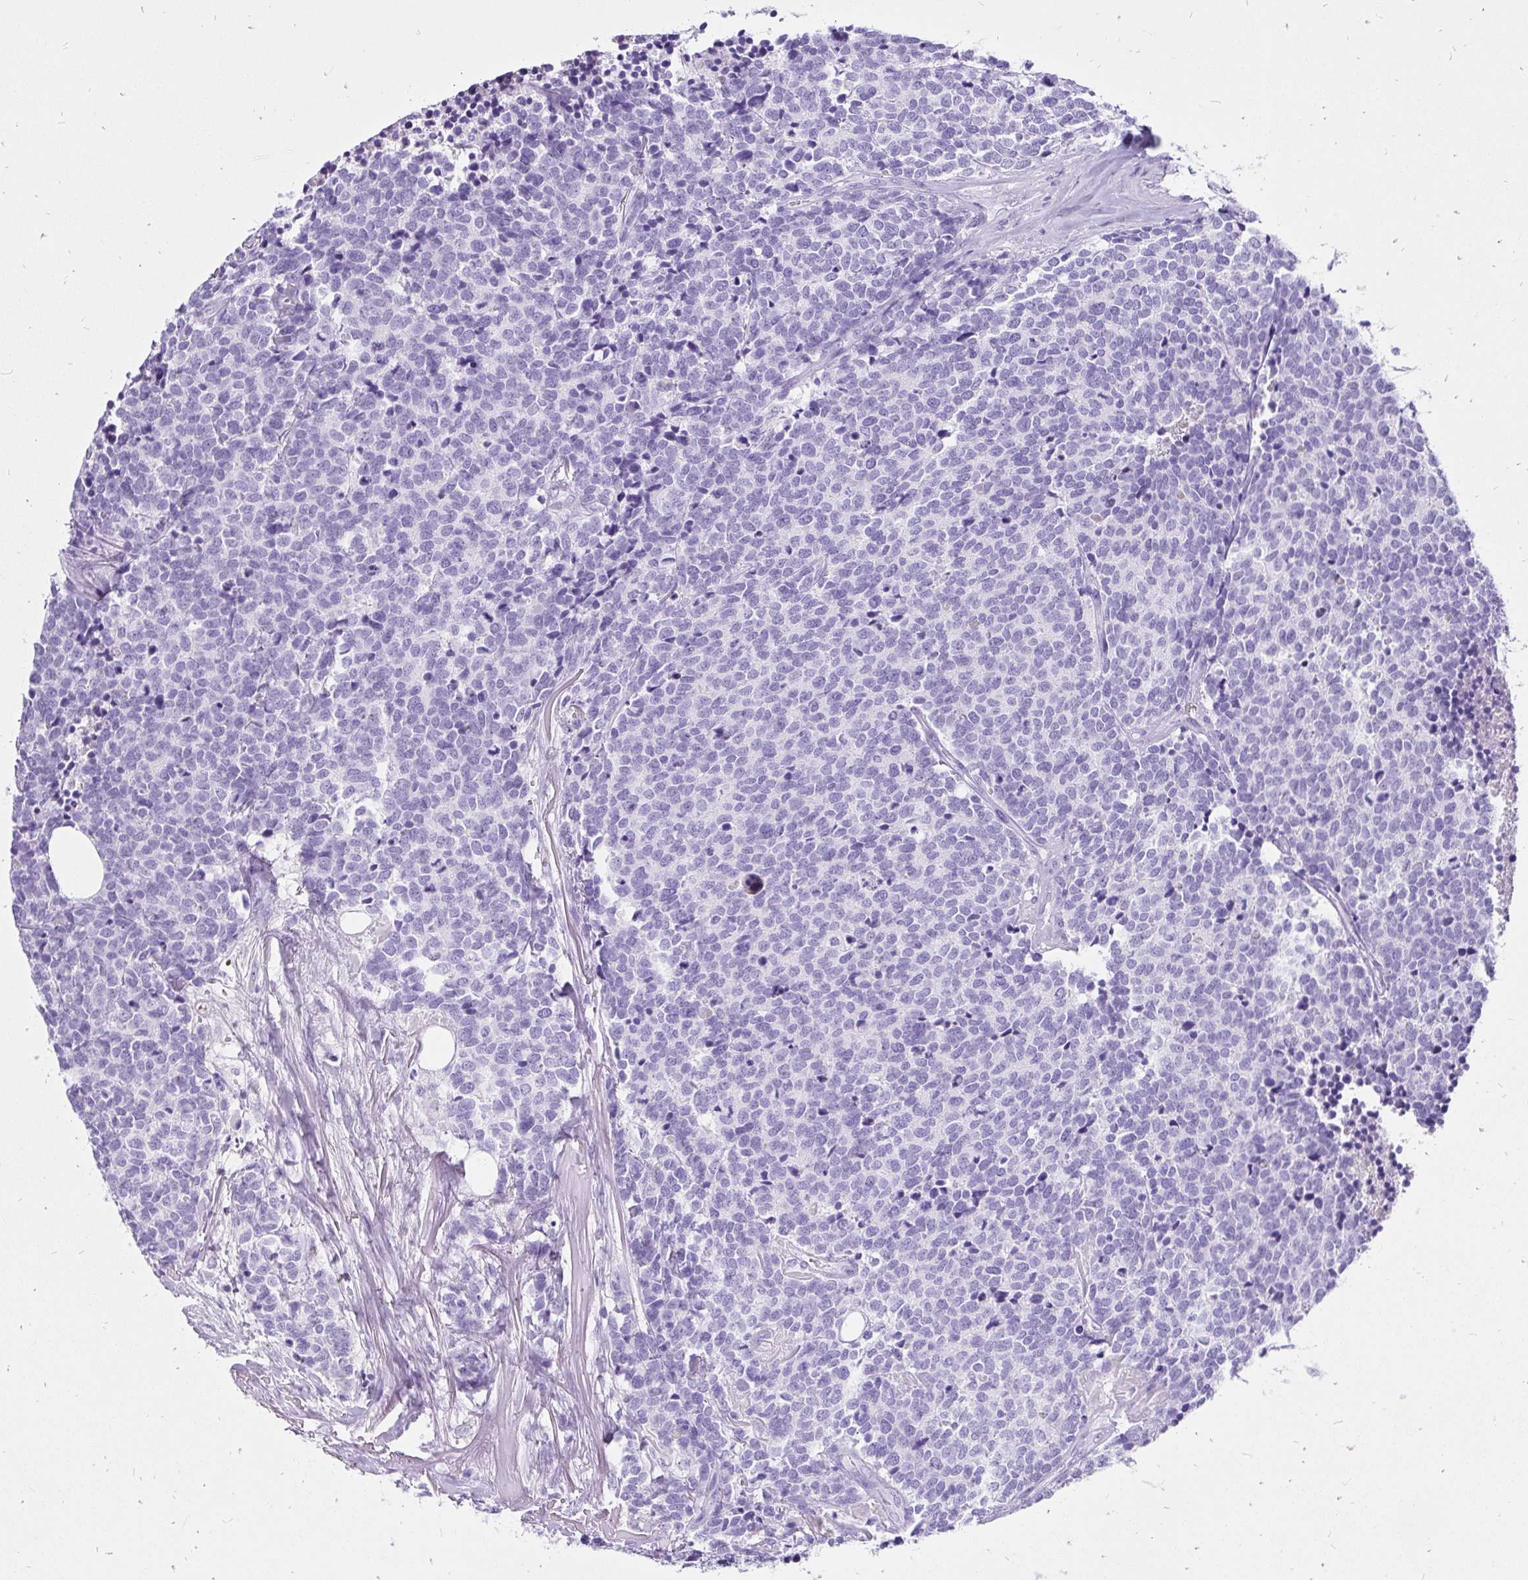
{"staining": {"intensity": "negative", "quantity": "none", "location": "none"}, "tissue": "carcinoid", "cell_type": "Tumor cells", "image_type": "cancer", "snomed": [{"axis": "morphology", "description": "Carcinoid, malignant, NOS"}, {"axis": "topography", "description": "Skin"}], "caption": "Tumor cells show no significant positivity in carcinoid.", "gene": "KRT13", "patient": {"sex": "female", "age": 79}}